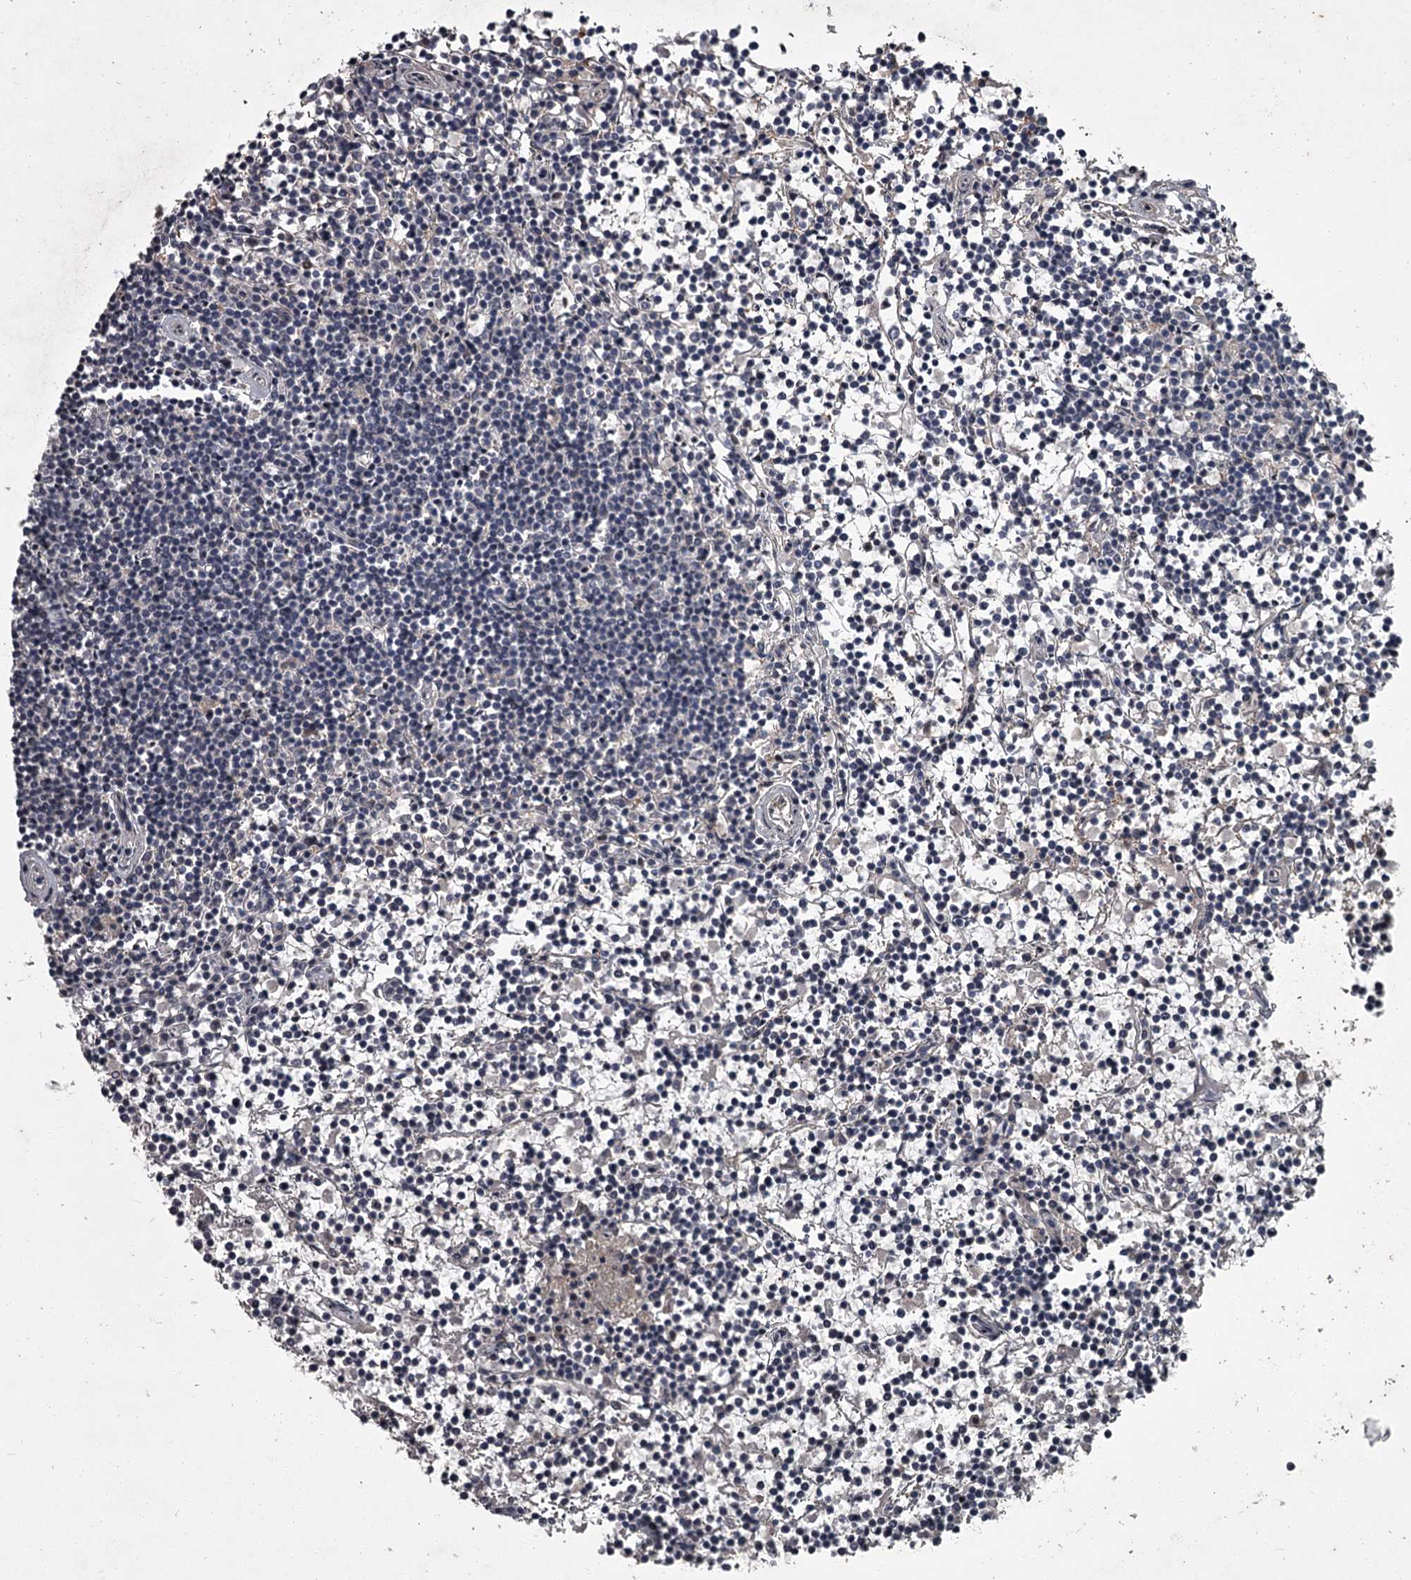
{"staining": {"intensity": "negative", "quantity": "none", "location": "none"}, "tissue": "lymphoma", "cell_type": "Tumor cells", "image_type": "cancer", "snomed": [{"axis": "morphology", "description": "Malignant lymphoma, non-Hodgkin's type, Low grade"}, {"axis": "topography", "description": "Spleen"}], "caption": "The micrograph exhibits no significant positivity in tumor cells of lymphoma.", "gene": "FLVCR2", "patient": {"sex": "female", "age": 19}}